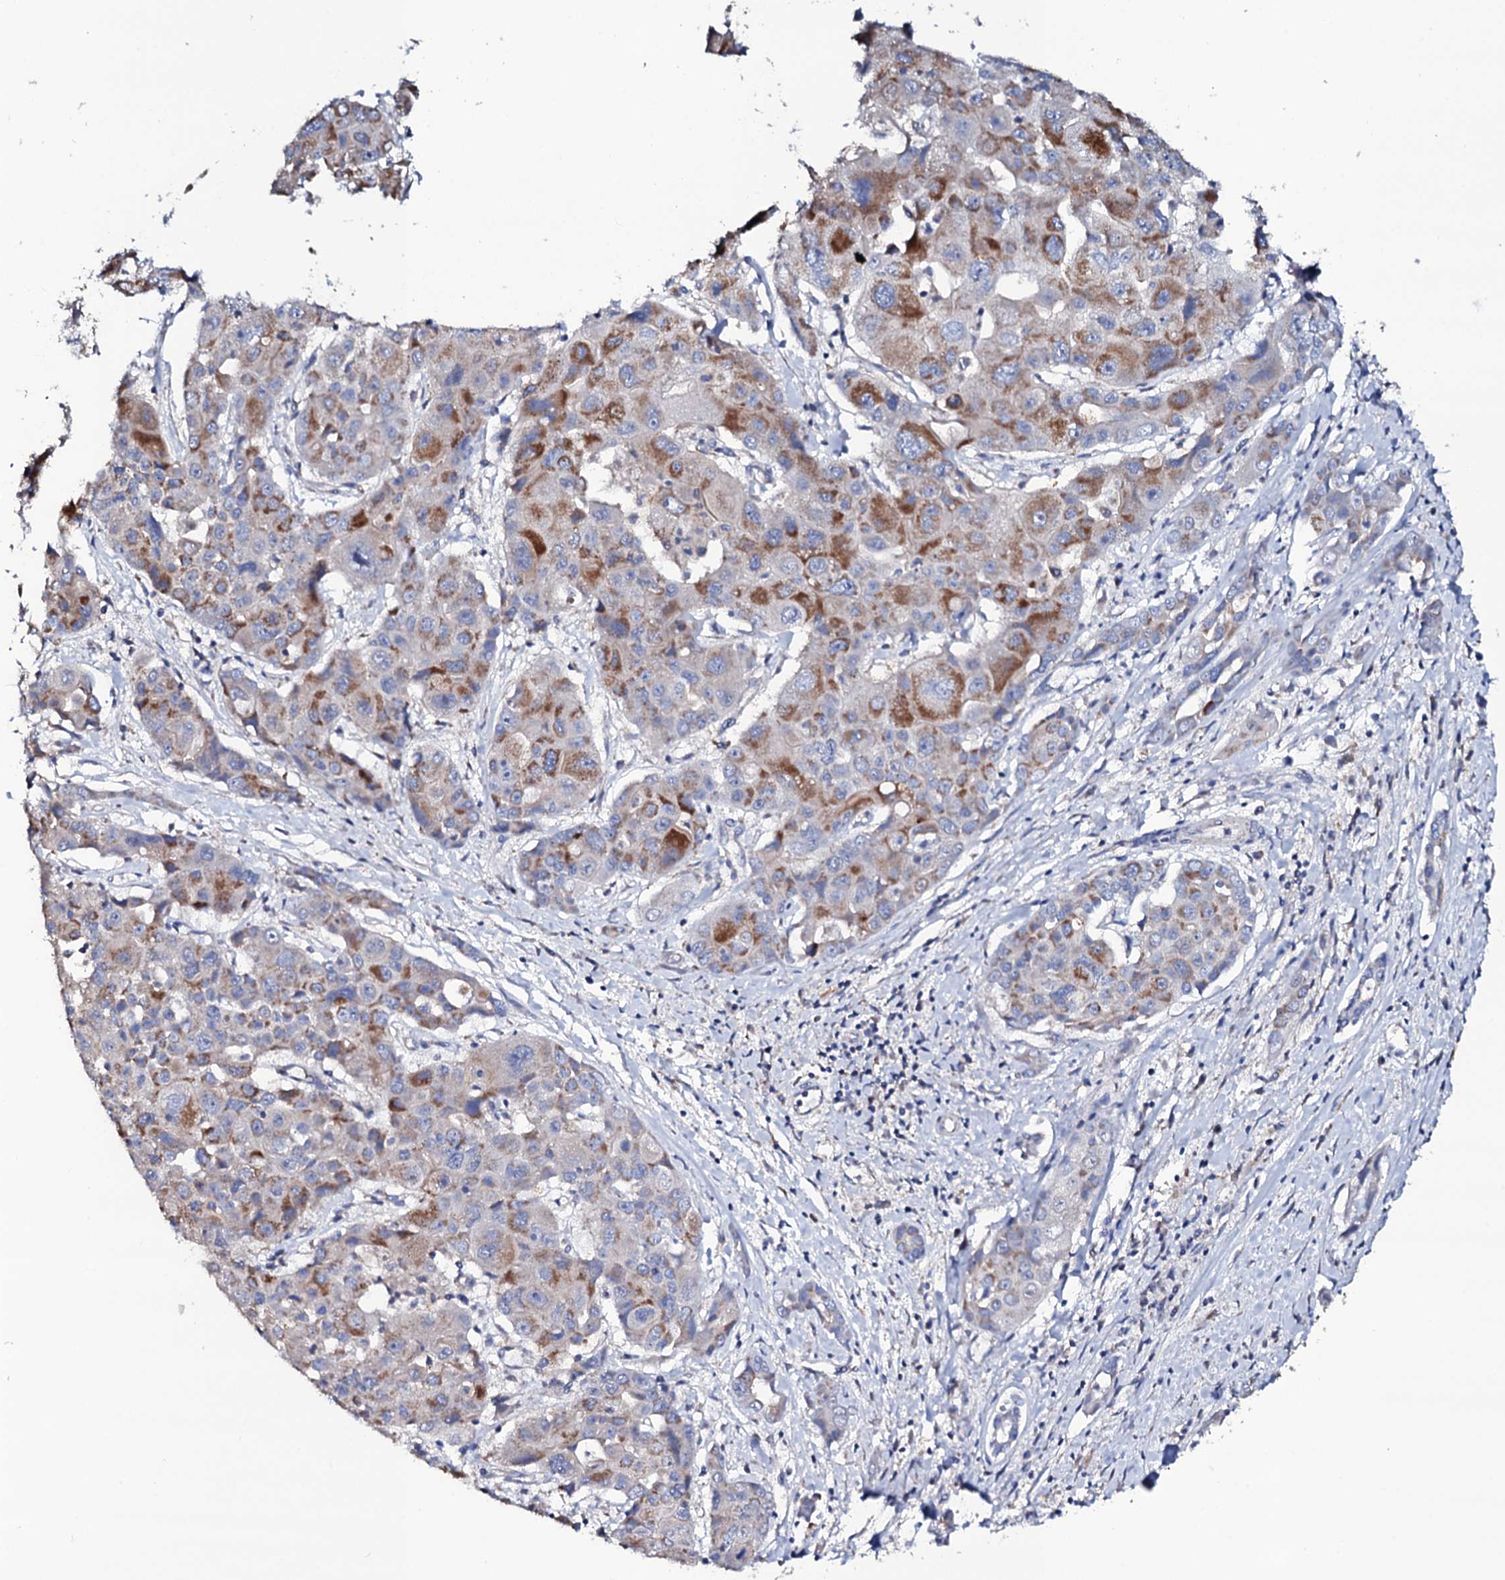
{"staining": {"intensity": "moderate", "quantity": "25%-75%", "location": "cytoplasmic/membranous"}, "tissue": "liver cancer", "cell_type": "Tumor cells", "image_type": "cancer", "snomed": [{"axis": "morphology", "description": "Cholangiocarcinoma"}, {"axis": "topography", "description": "Liver"}], "caption": "Tumor cells reveal medium levels of moderate cytoplasmic/membranous staining in about 25%-75% of cells in human liver cancer. The protein of interest is shown in brown color, while the nuclei are stained blue.", "gene": "TCAF2", "patient": {"sex": "male", "age": 67}}